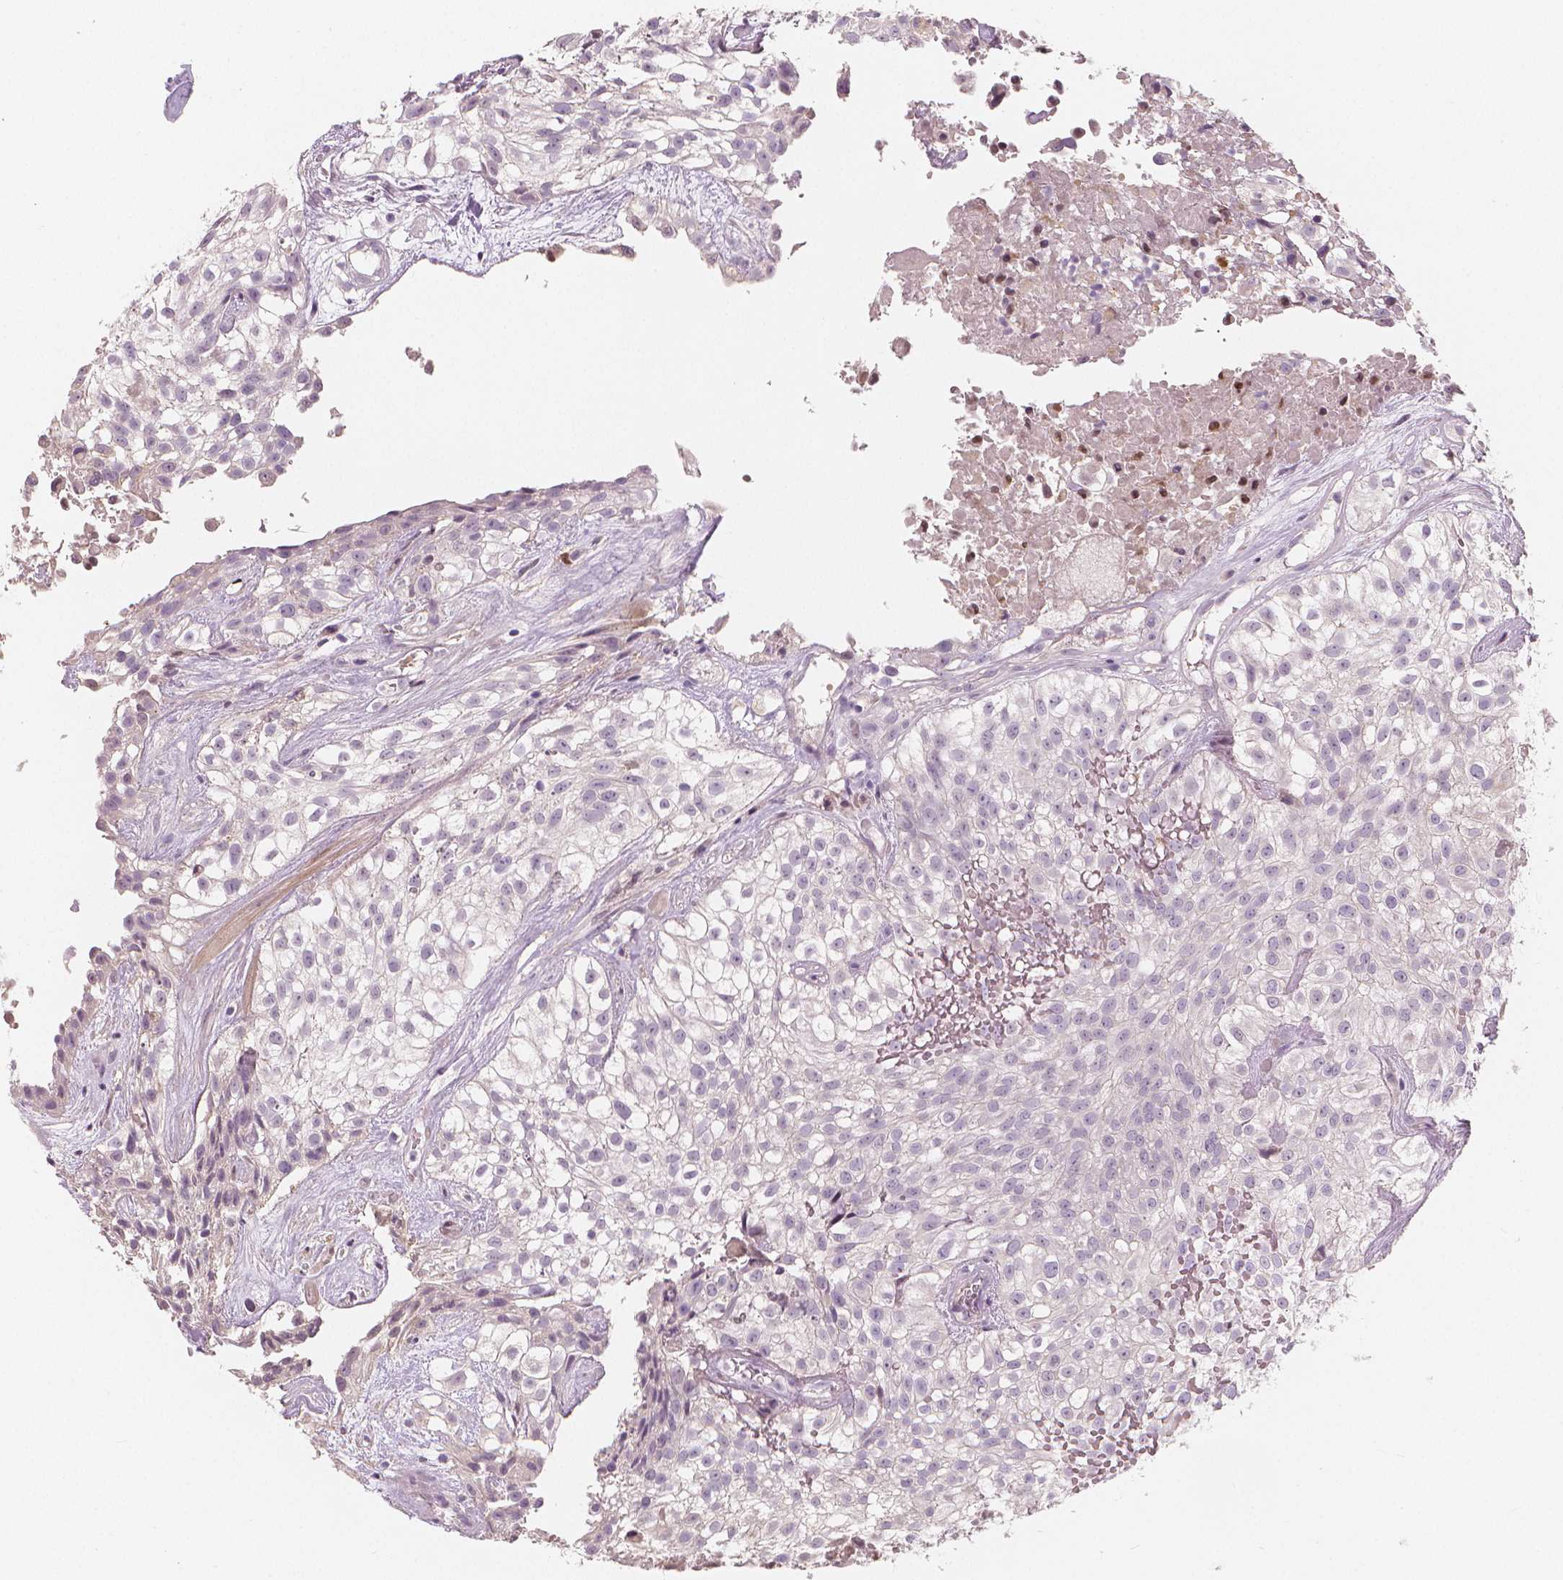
{"staining": {"intensity": "negative", "quantity": "none", "location": "none"}, "tissue": "urothelial cancer", "cell_type": "Tumor cells", "image_type": "cancer", "snomed": [{"axis": "morphology", "description": "Urothelial carcinoma, High grade"}, {"axis": "topography", "description": "Urinary bladder"}], "caption": "Immunohistochemistry (IHC) of human high-grade urothelial carcinoma shows no expression in tumor cells.", "gene": "RNASE7", "patient": {"sex": "male", "age": 56}}